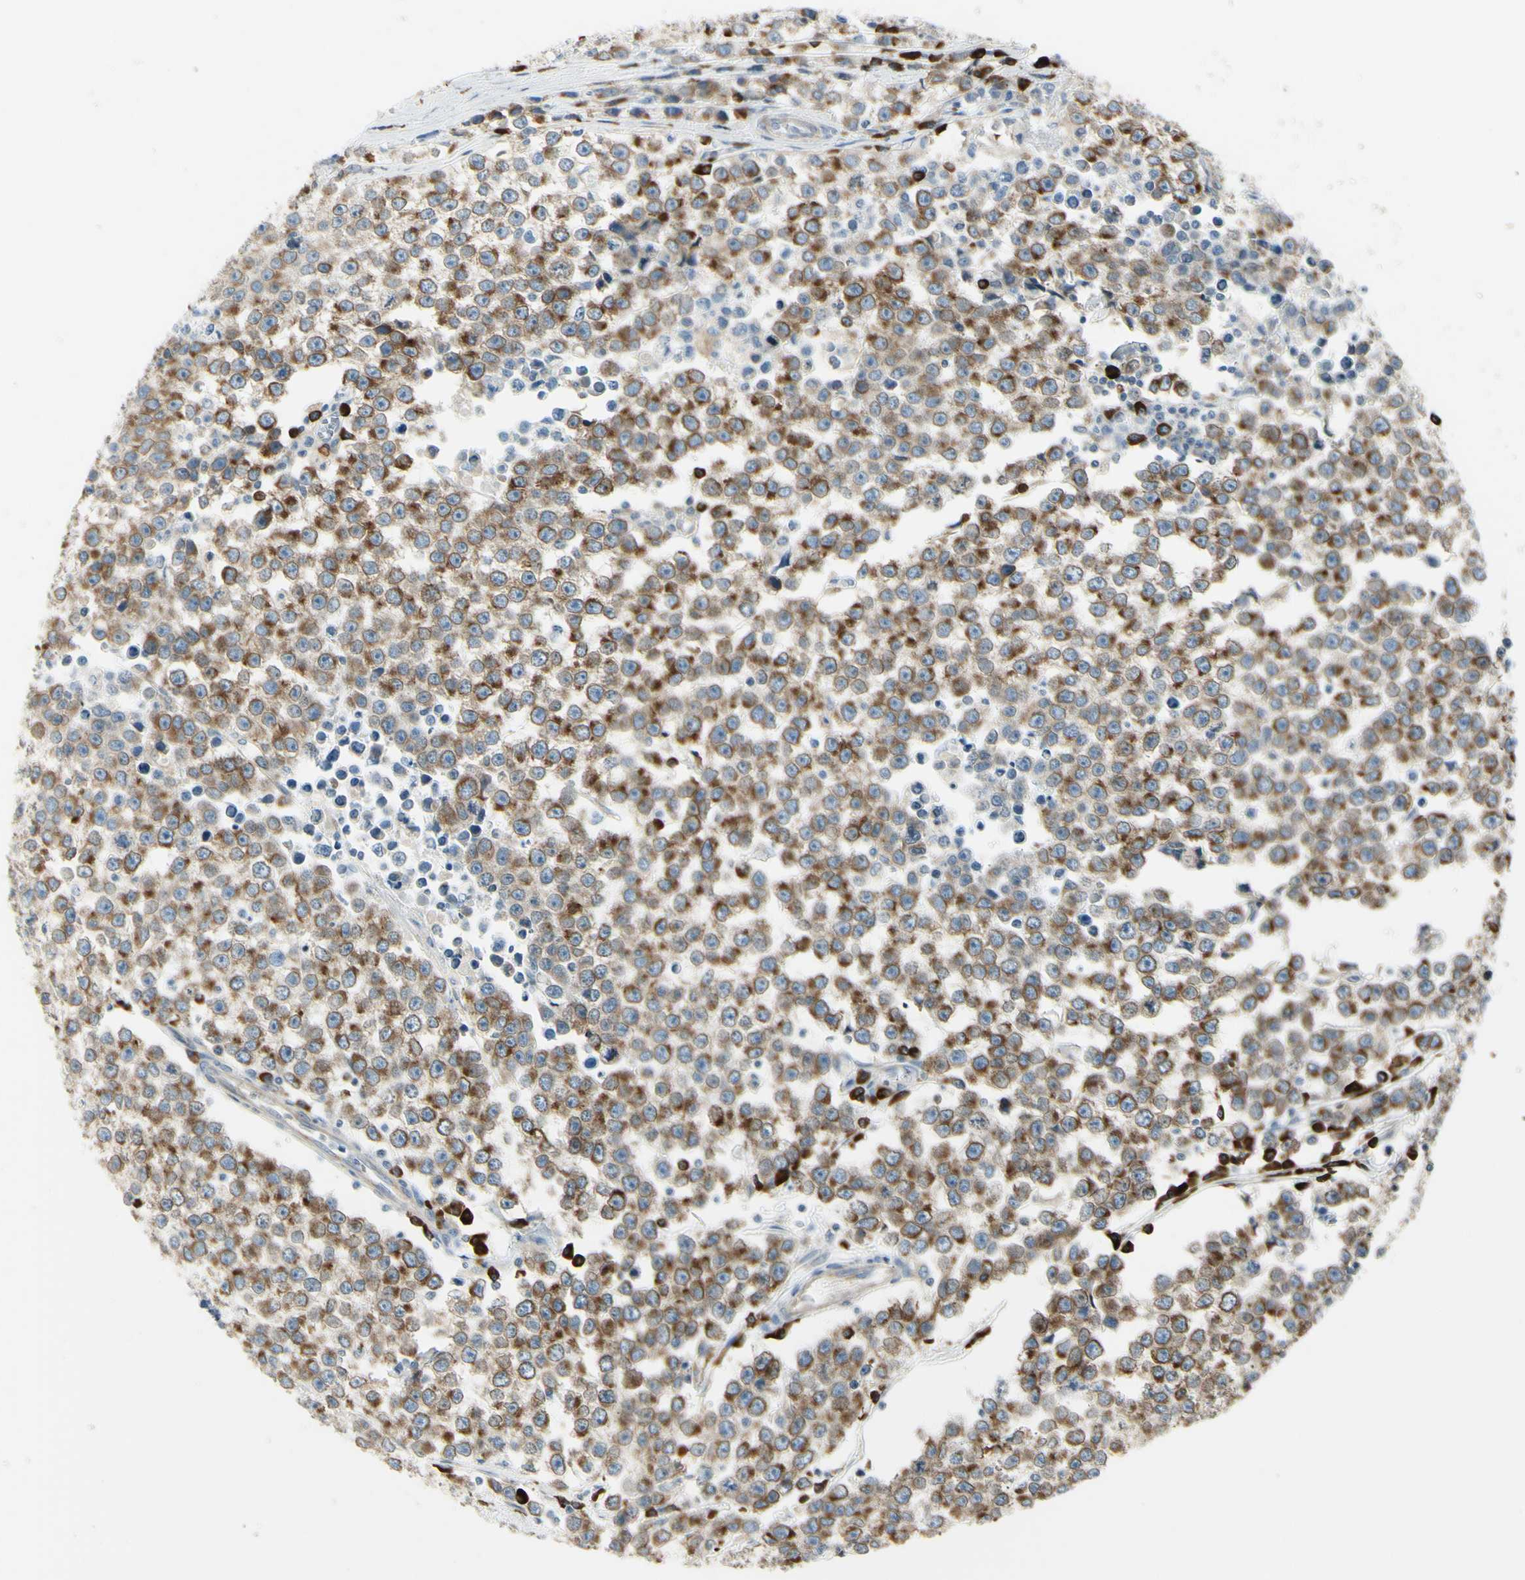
{"staining": {"intensity": "moderate", "quantity": ">75%", "location": "cytoplasmic/membranous"}, "tissue": "testis cancer", "cell_type": "Tumor cells", "image_type": "cancer", "snomed": [{"axis": "morphology", "description": "Seminoma, NOS"}, {"axis": "morphology", "description": "Carcinoma, Embryonal, NOS"}, {"axis": "topography", "description": "Testis"}], "caption": "The image exhibits immunohistochemical staining of testis cancer (seminoma). There is moderate cytoplasmic/membranous staining is identified in about >75% of tumor cells. Nuclei are stained in blue.", "gene": "SELENOS", "patient": {"sex": "male", "age": 52}}